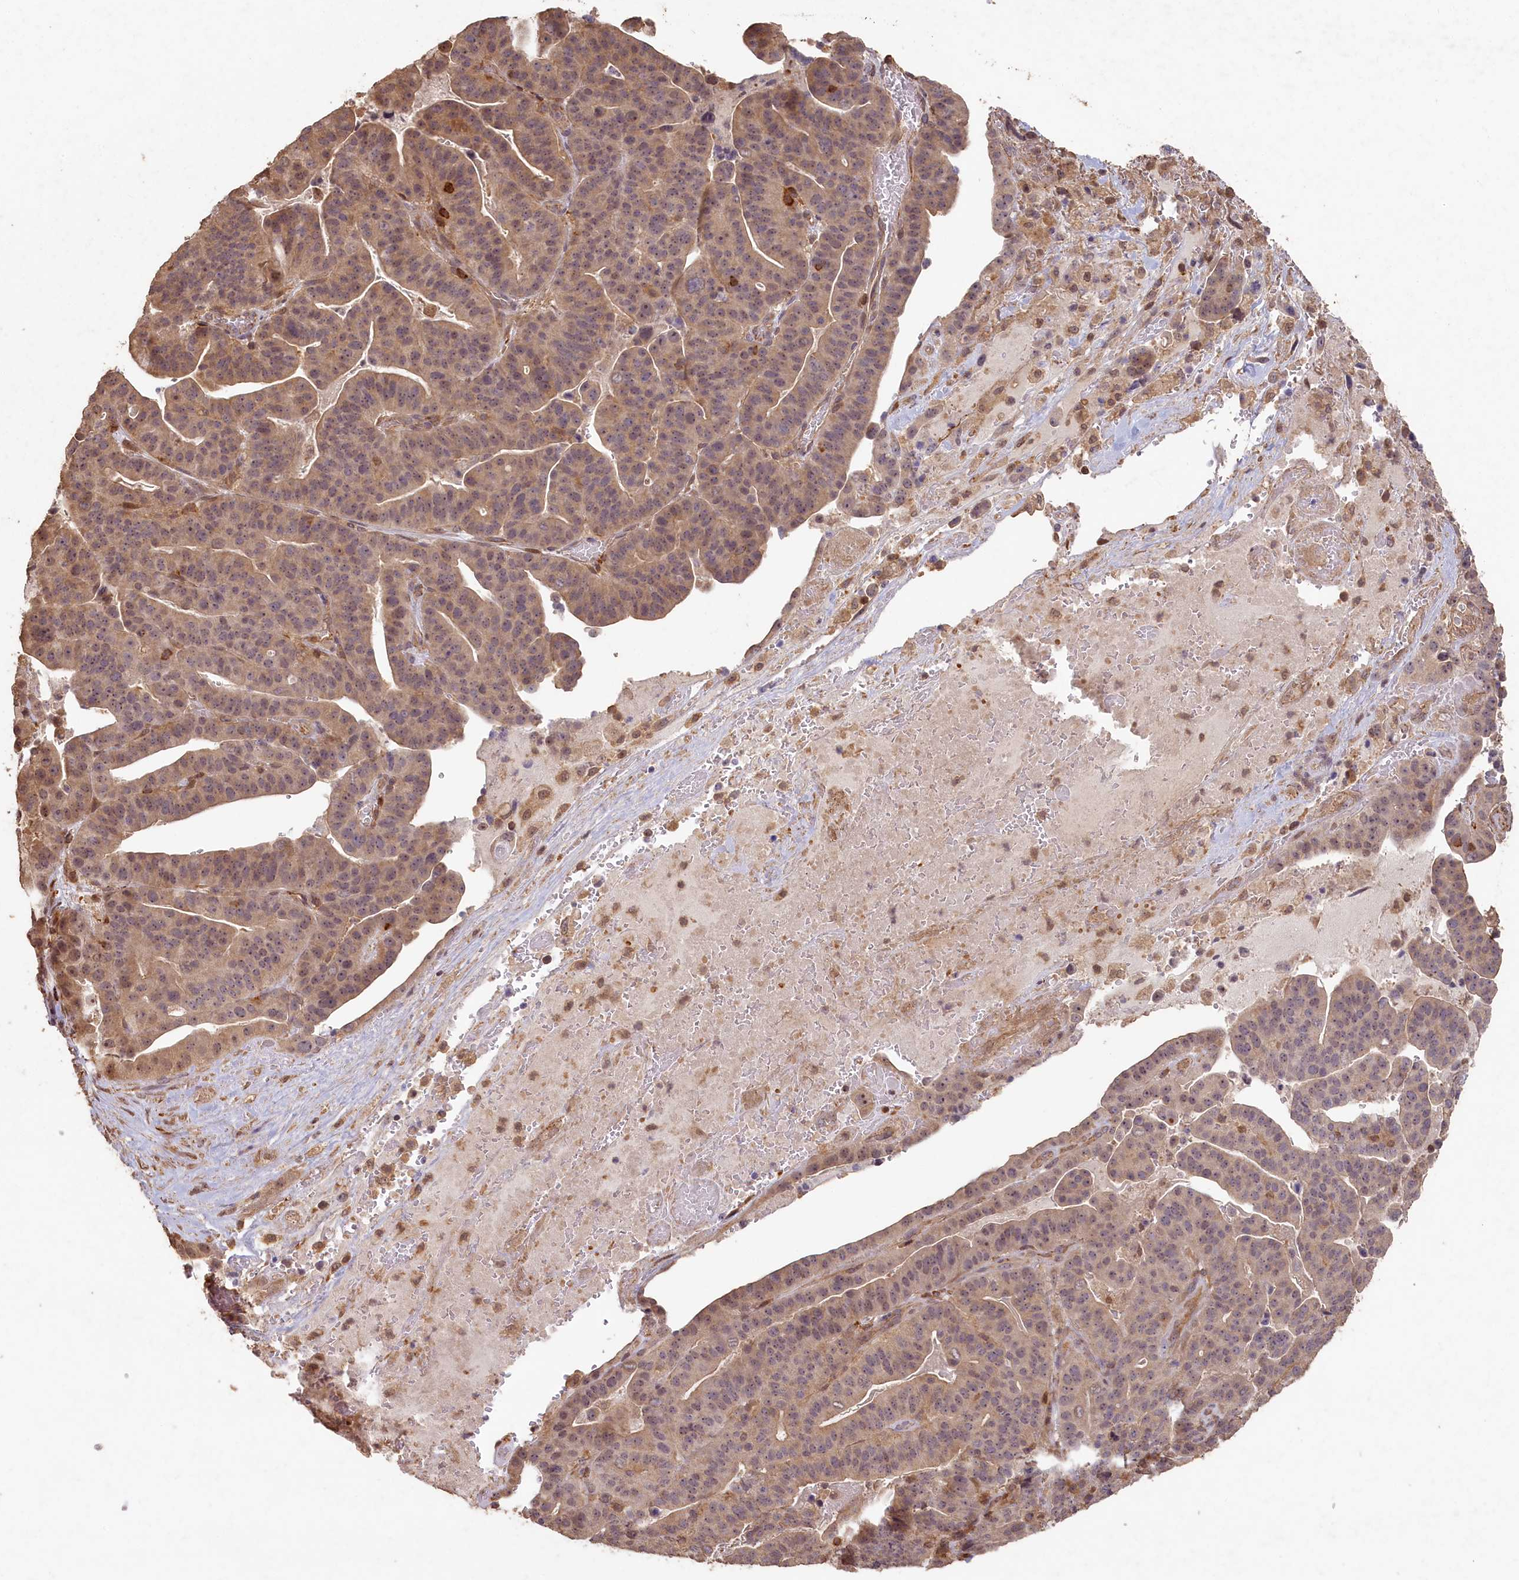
{"staining": {"intensity": "weak", "quantity": "<25%", "location": "cytoplasmic/membranous,nuclear"}, "tissue": "stomach cancer", "cell_type": "Tumor cells", "image_type": "cancer", "snomed": [{"axis": "morphology", "description": "Adenocarcinoma, NOS"}, {"axis": "topography", "description": "Stomach"}], "caption": "The image reveals no significant expression in tumor cells of adenocarcinoma (stomach). (Stains: DAB IHC with hematoxylin counter stain, Microscopy: brightfield microscopy at high magnification).", "gene": "MADD", "patient": {"sex": "male", "age": 48}}